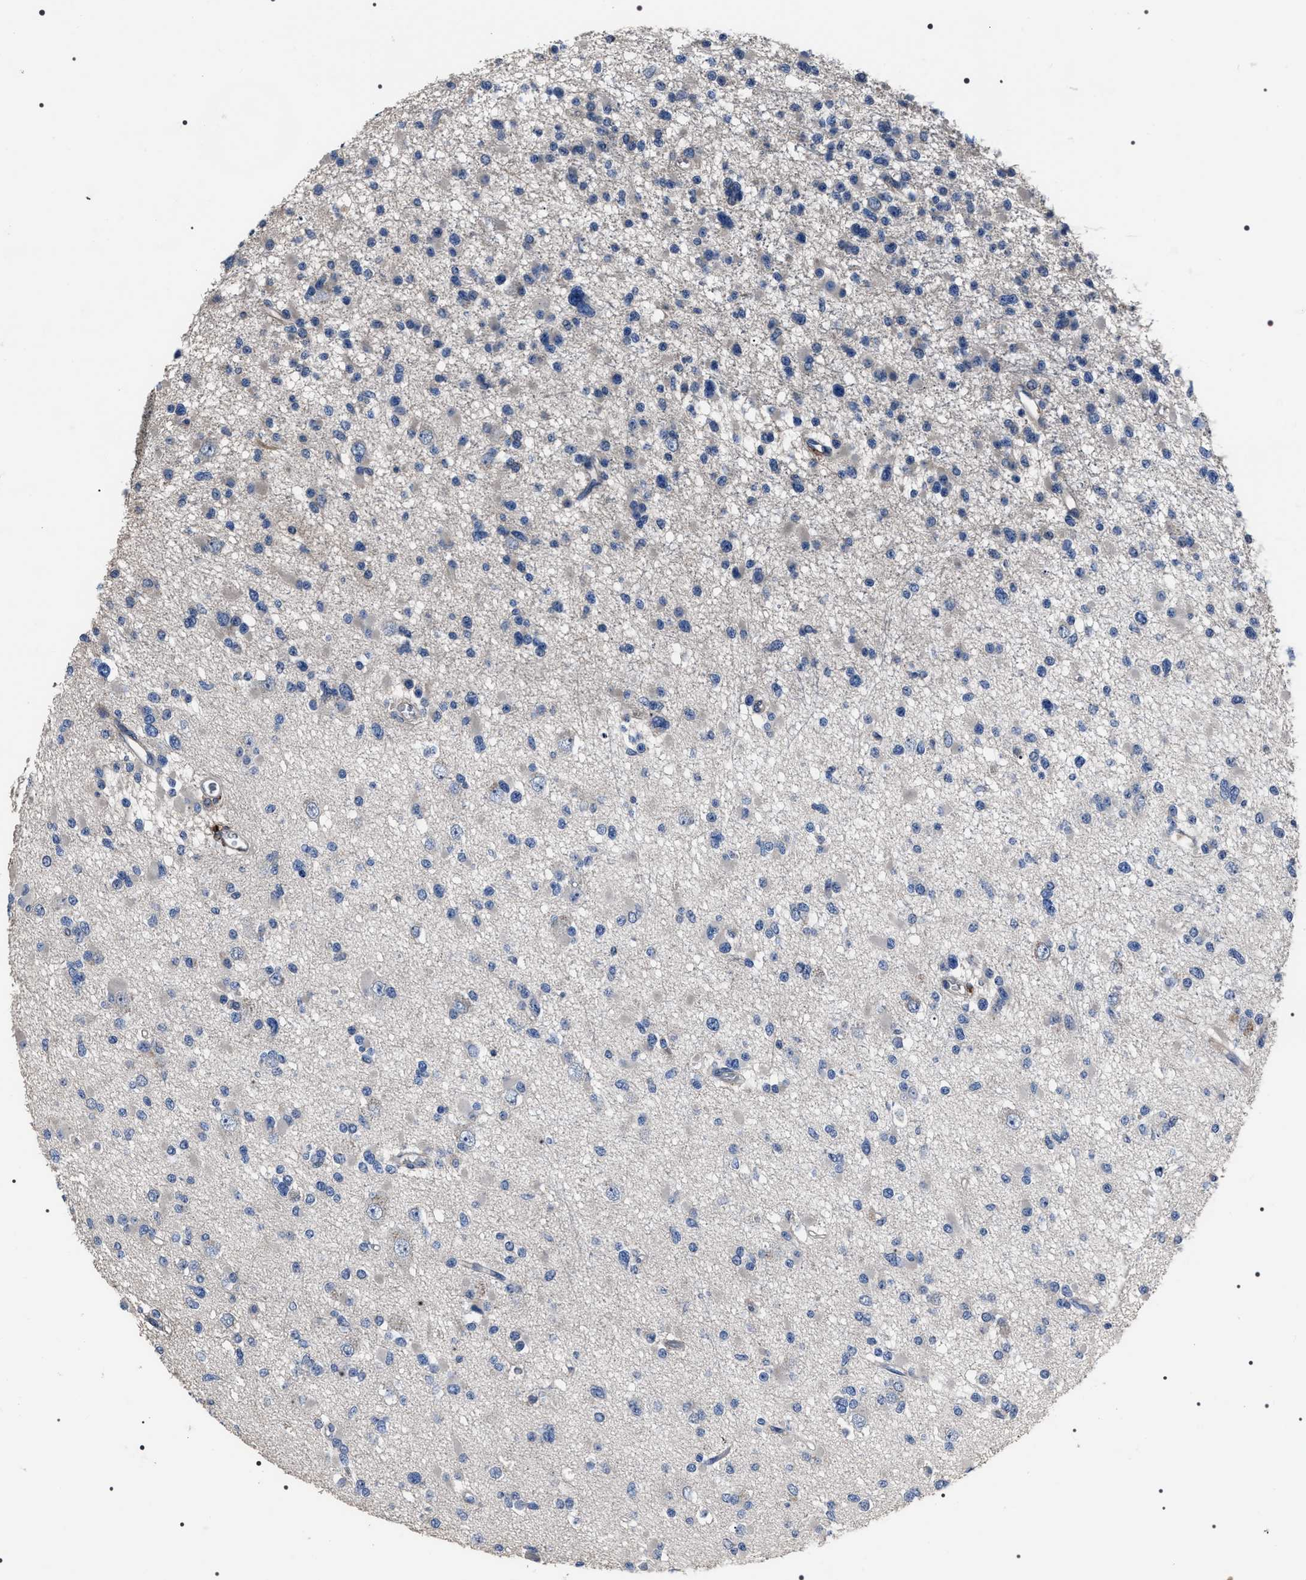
{"staining": {"intensity": "negative", "quantity": "none", "location": "none"}, "tissue": "glioma", "cell_type": "Tumor cells", "image_type": "cancer", "snomed": [{"axis": "morphology", "description": "Glioma, malignant, Low grade"}, {"axis": "topography", "description": "Brain"}], "caption": "Tumor cells are negative for protein expression in human glioma. The staining is performed using DAB (3,3'-diaminobenzidine) brown chromogen with nuclei counter-stained in using hematoxylin.", "gene": "TRIM54", "patient": {"sex": "female", "age": 22}}